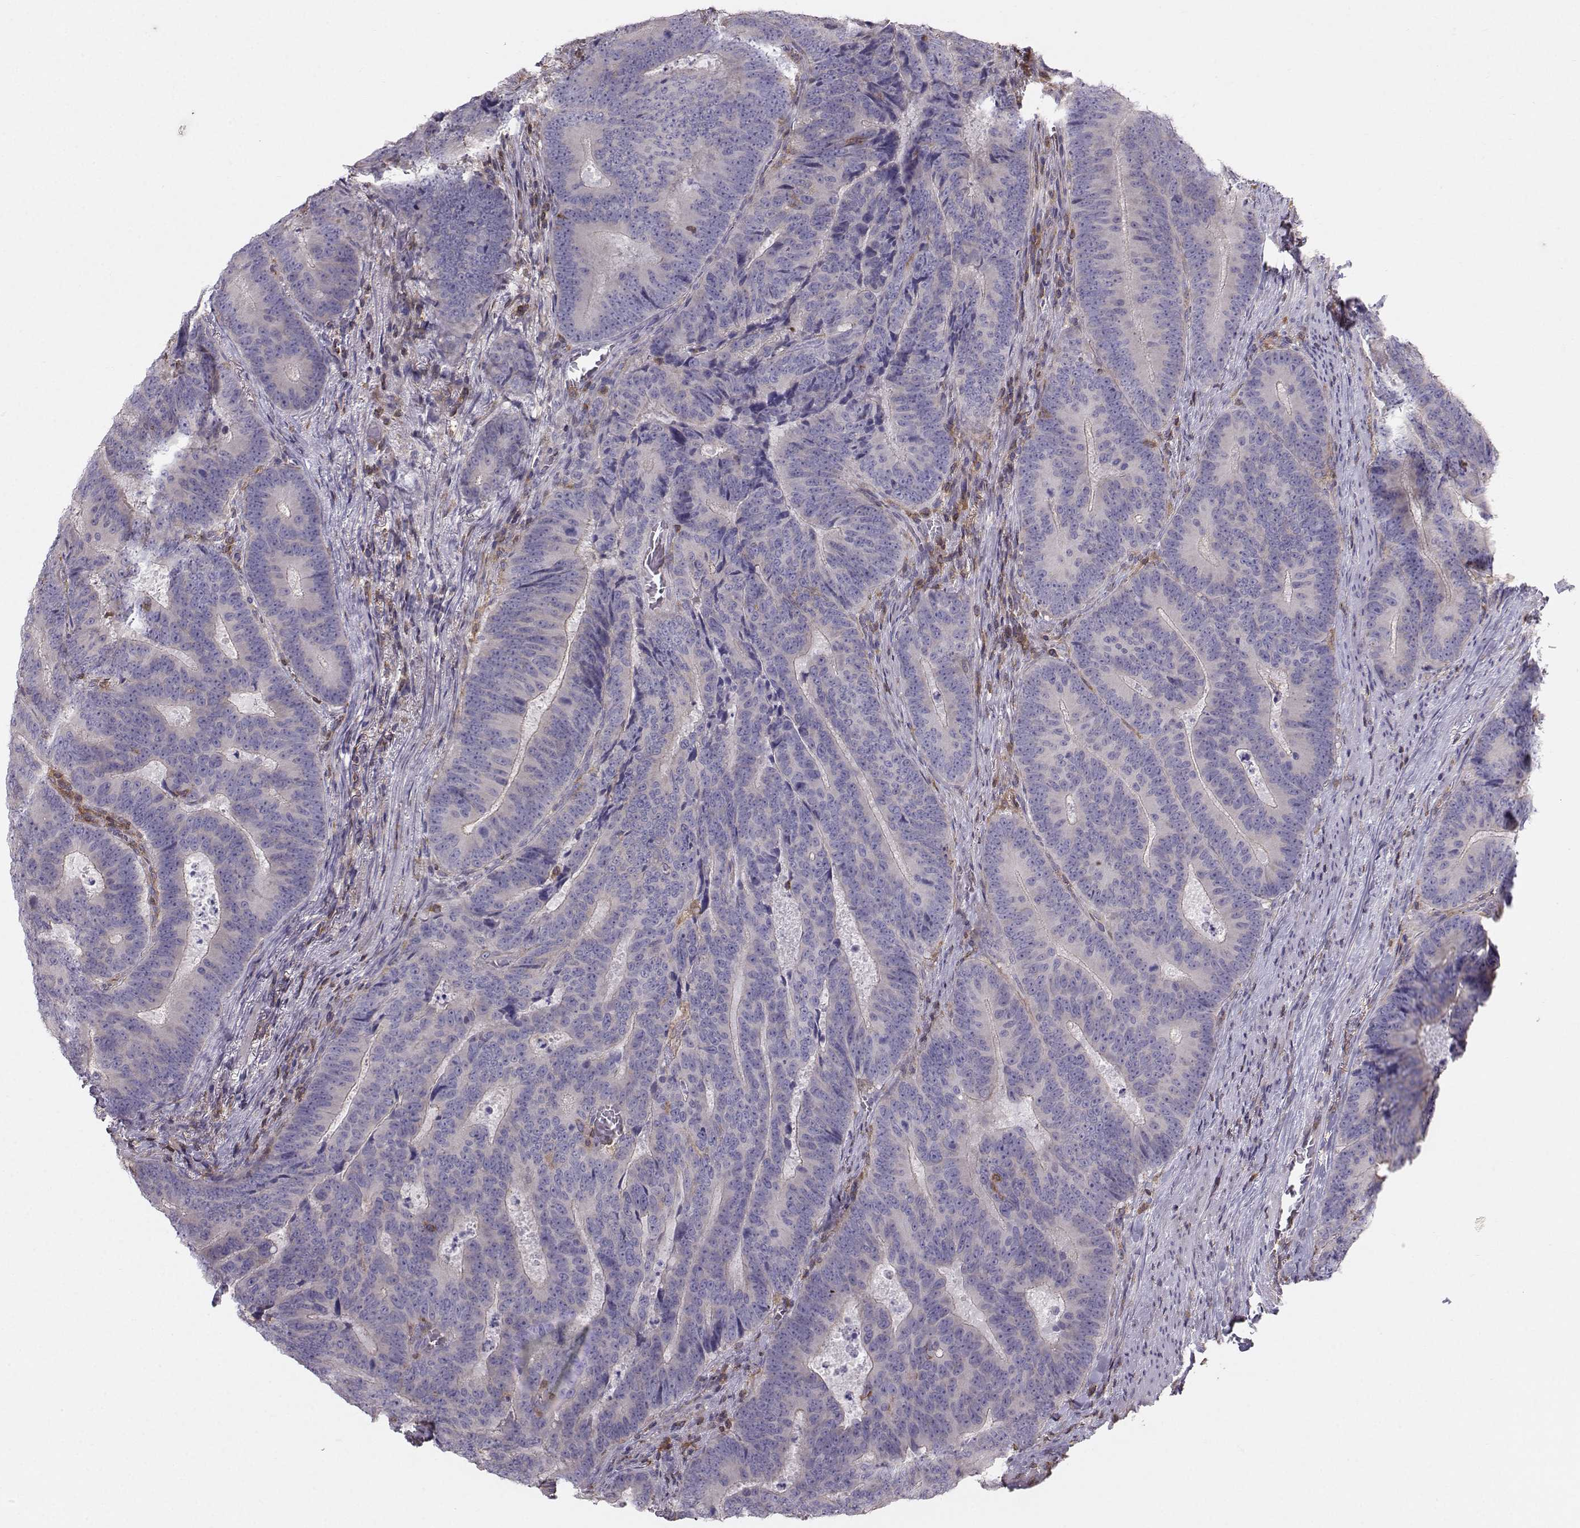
{"staining": {"intensity": "negative", "quantity": "none", "location": "none"}, "tissue": "colorectal cancer", "cell_type": "Tumor cells", "image_type": "cancer", "snomed": [{"axis": "morphology", "description": "Adenocarcinoma, NOS"}, {"axis": "topography", "description": "Colon"}], "caption": "DAB immunohistochemical staining of human colorectal cancer (adenocarcinoma) reveals no significant staining in tumor cells.", "gene": "ZBTB32", "patient": {"sex": "female", "age": 82}}